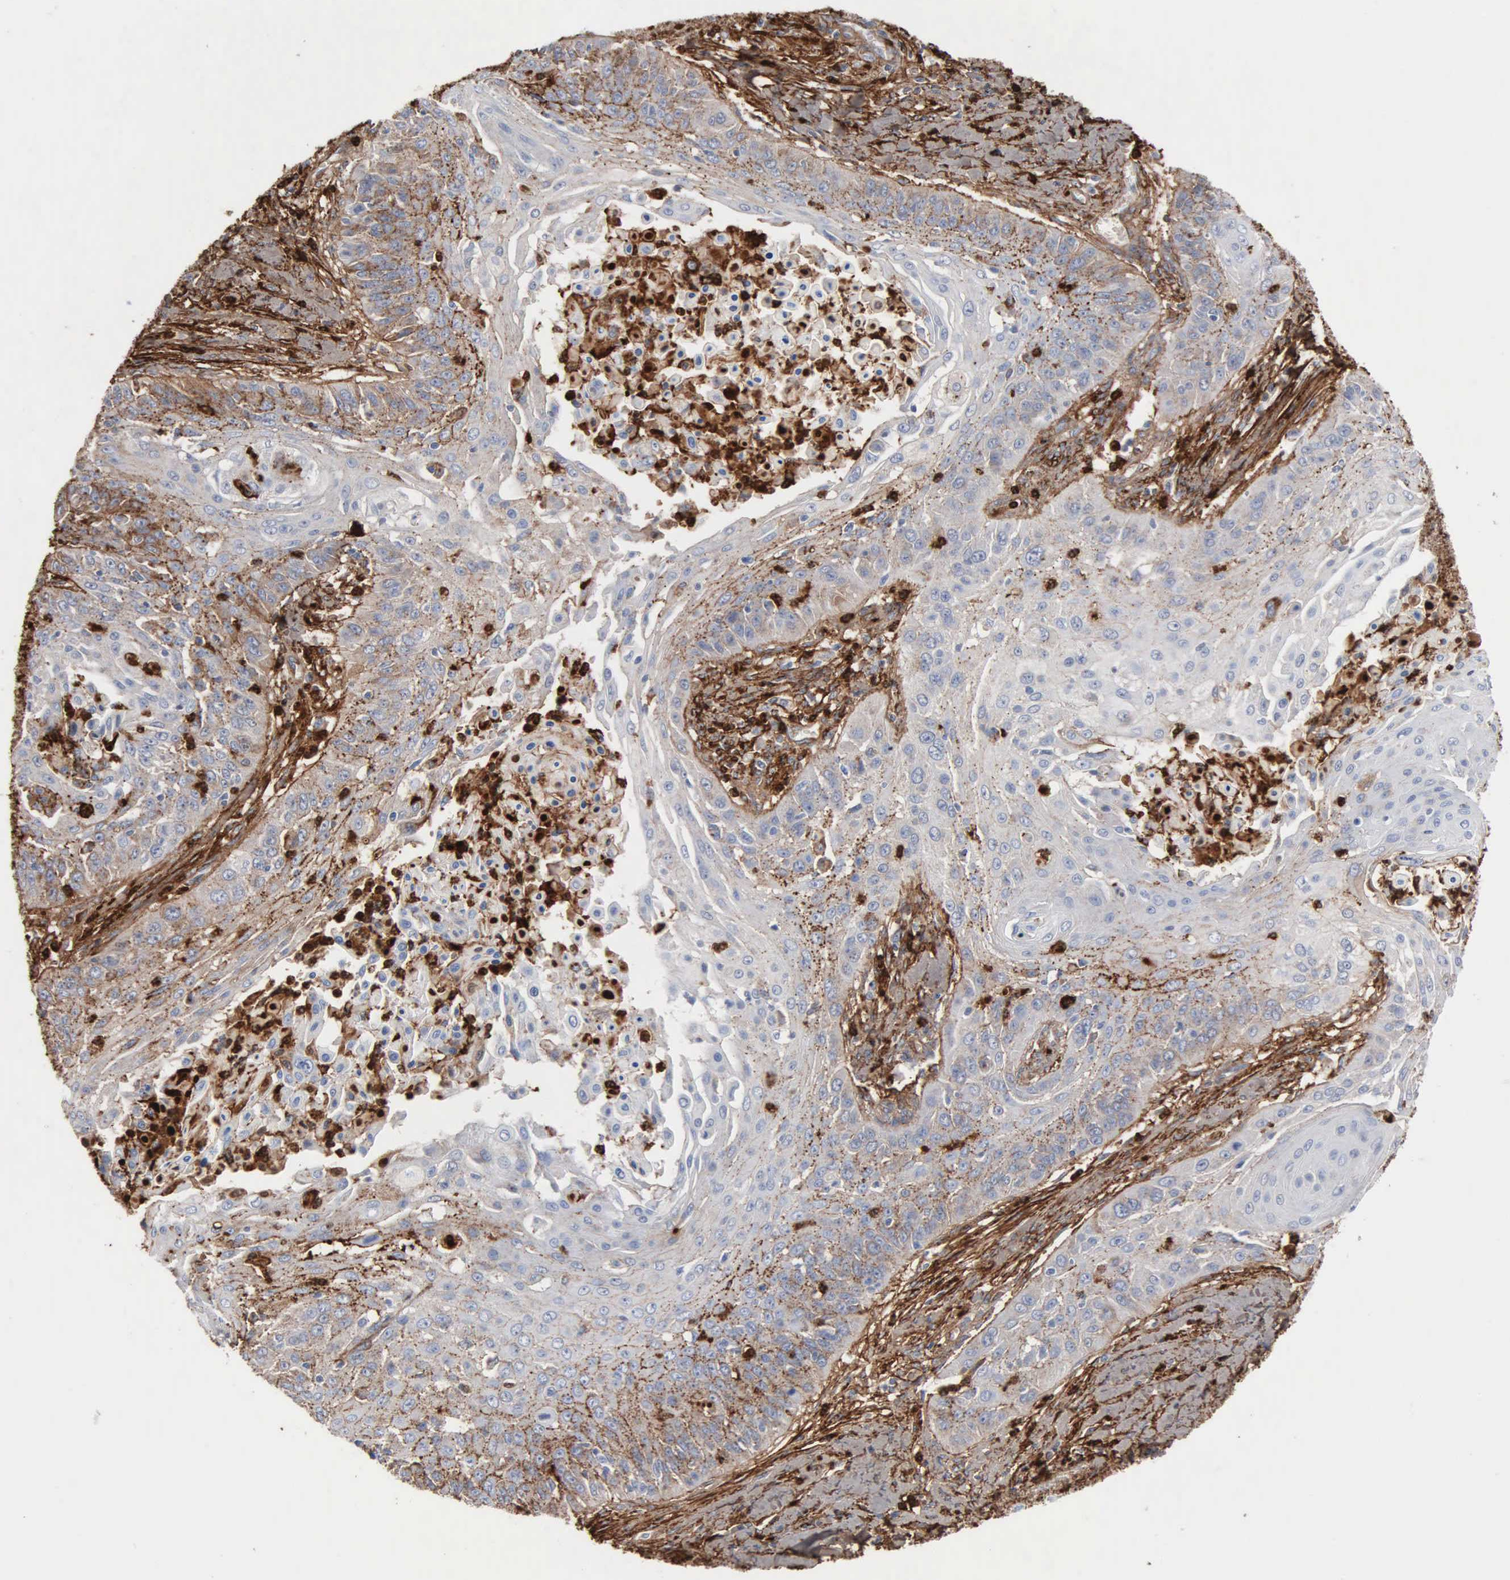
{"staining": {"intensity": "moderate", "quantity": "25%-75%", "location": "cytoplasmic/membranous"}, "tissue": "cervical cancer", "cell_type": "Tumor cells", "image_type": "cancer", "snomed": [{"axis": "morphology", "description": "Squamous cell carcinoma, NOS"}, {"axis": "topography", "description": "Cervix"}], "caption": "IHC staining of cervical cancer, which shows medium levels of moderate cytoplasmic/membranous positivity in about 25%-75% of tumor cells indicating moderate cytoplasmic/membranous protein positivity. The staining was performed using DAB (3,3'-diaminobenzidine) (brown) for protein detection and nuclei were counterstained in hematoxylin (blue).", "gene": "FN1", "patient": {"sex": "female", "age": 64}}